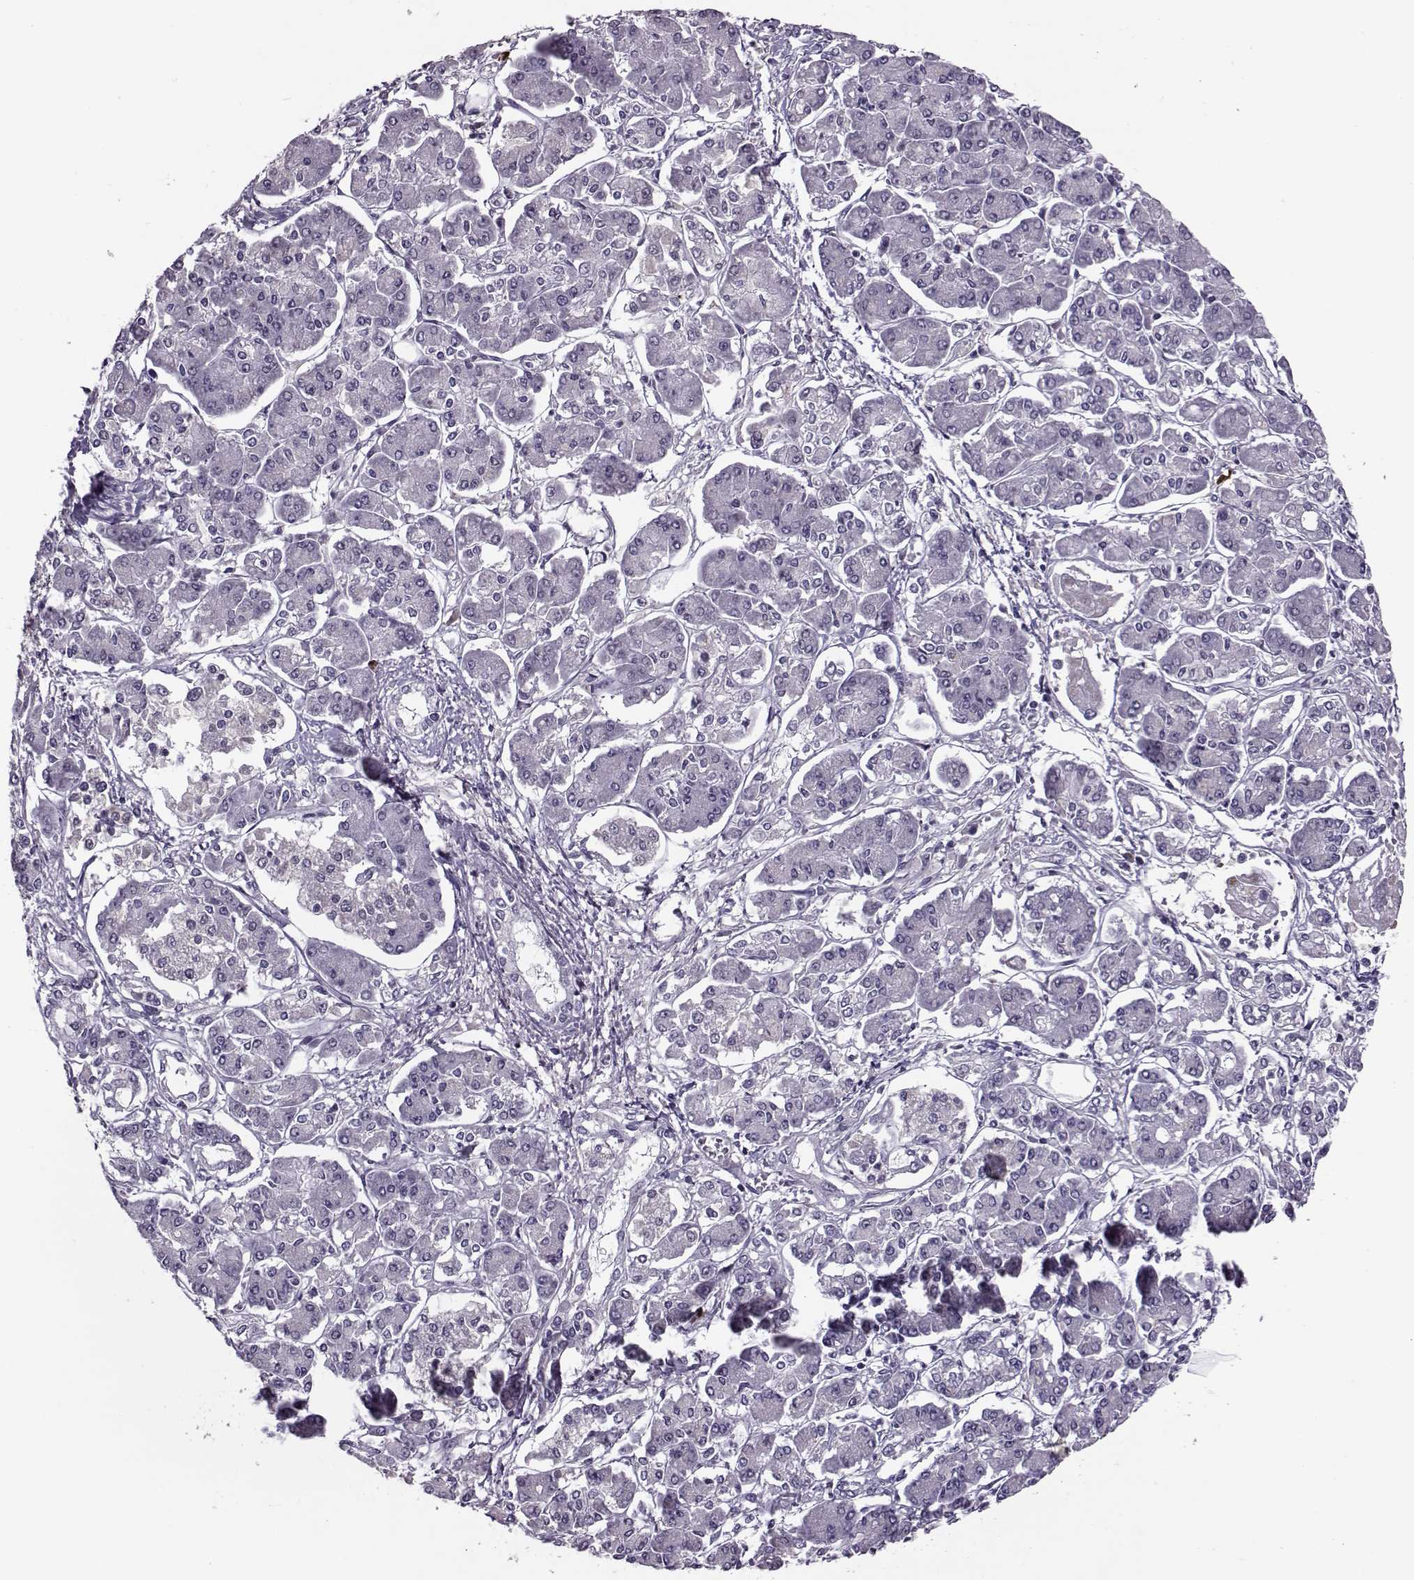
{"staining": {"intensity": "negative", "quantity": "none", "location": "none"}, "tissue": "pancreatic cancer", "cell_type": "Tumor cells", "image_type": "cancer", "snomed": [{"axis": "morphology", "description": "Adenocarcinoma, NOS"}, {"axis": "topography", "description": "Pancreas"}], "caption": "The micrograph reveals no staining of tumor cells in pancreatic cancer (adenocarcinoma).", "gene": "CDK4", "patient": {"sex": "male", "age": 85}}